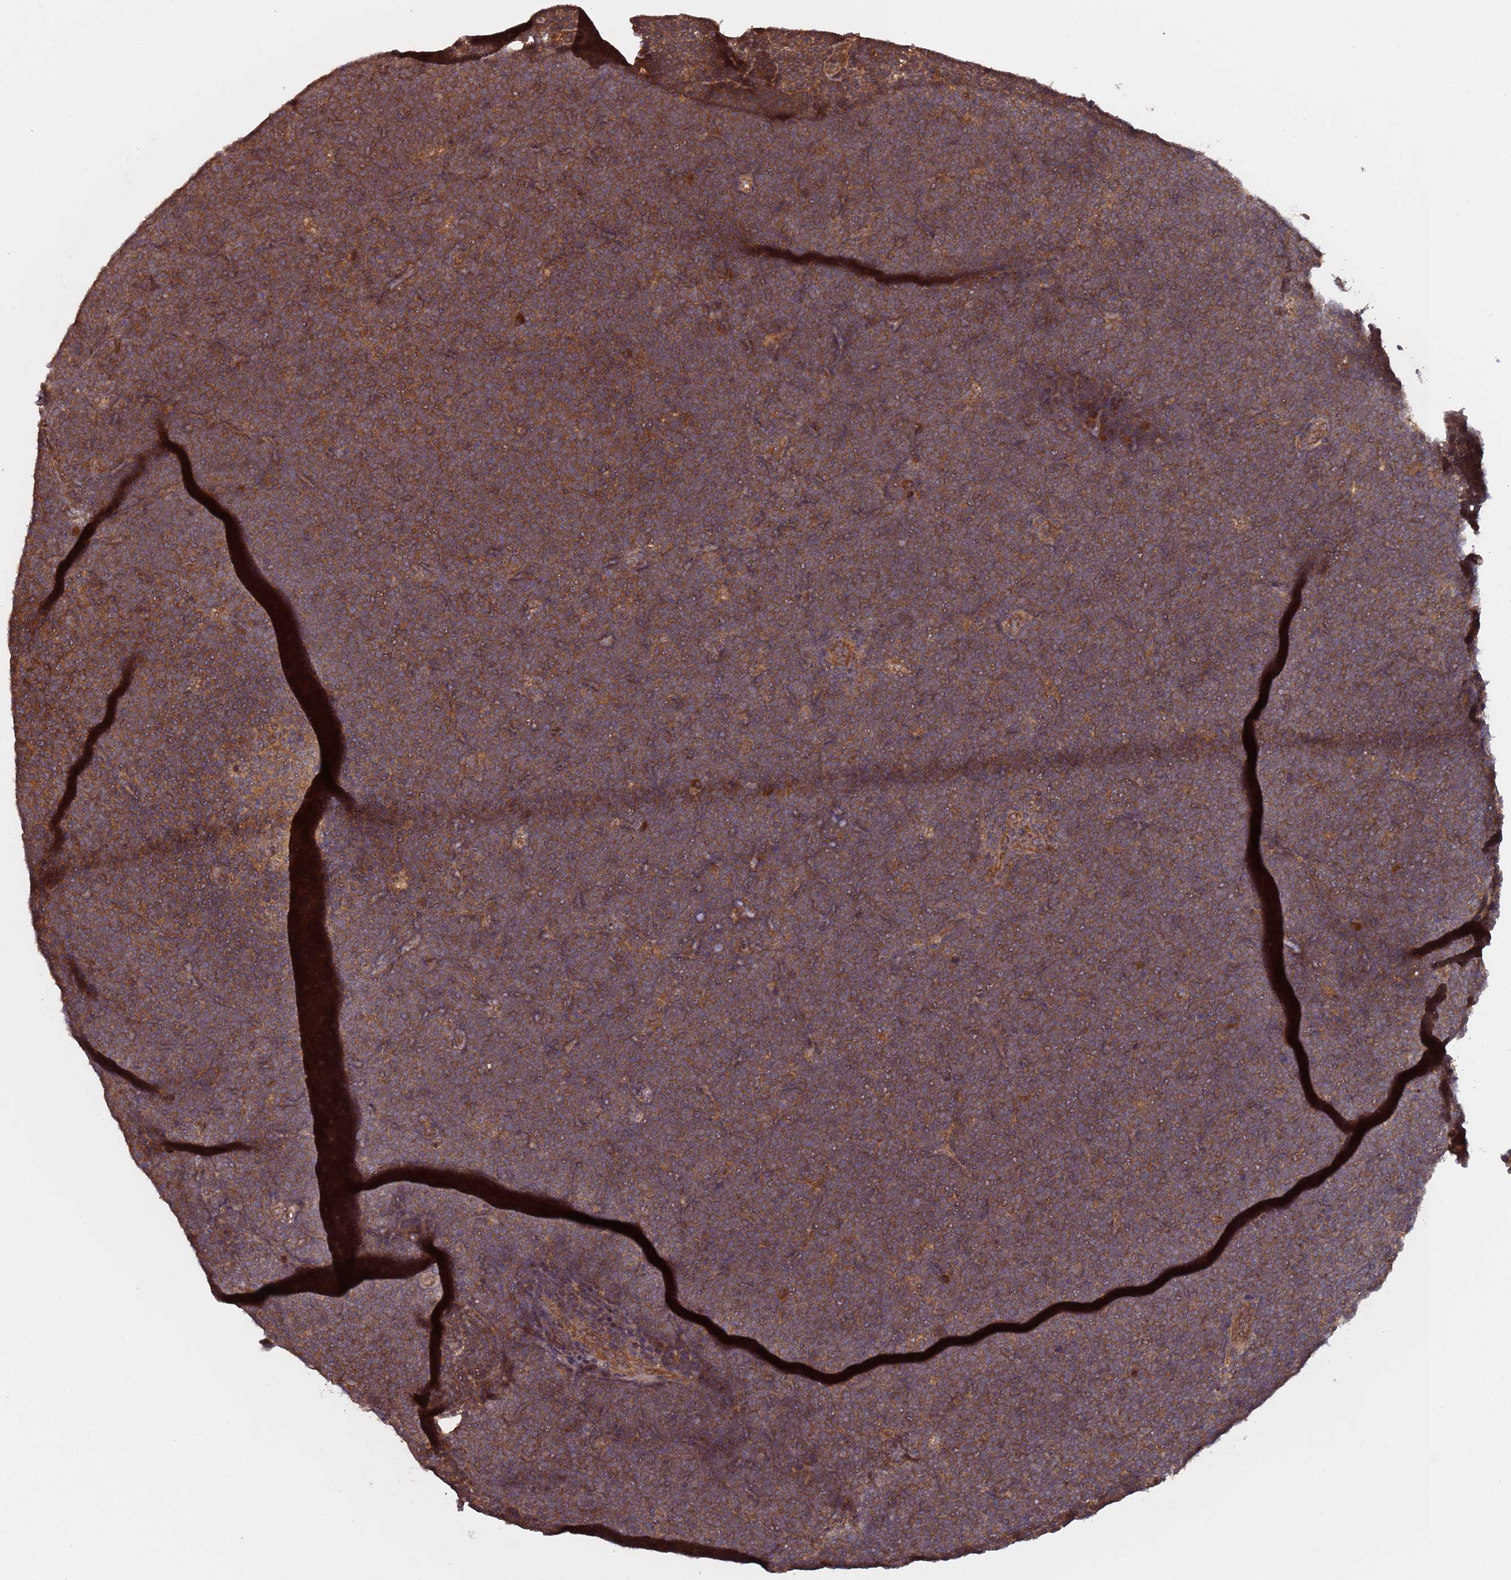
{"staining": {"intensity": "moderate", "quantity": ">75%", "location": "cytoplasmic/membranous"}, "tissue": "lymphoma", "cell_type": "Tumor cells", "image_type": "cancer", "snomed": [{"axis": "morphology", "description": "Malignant lymphoma, non-Hodgkin's type, High grade"}, {"axis": "topography", "description": "Lymph node"}], "caption": "DAB (3,3'-diaminobenzidine) immunohistochemical staining of lymphoma displays moderate cytoplasmic/membranous protein positivity in approximately >75% of tumor cells.", "gene": "ERI1", "patient": {"sex": "male", "age": 13}}